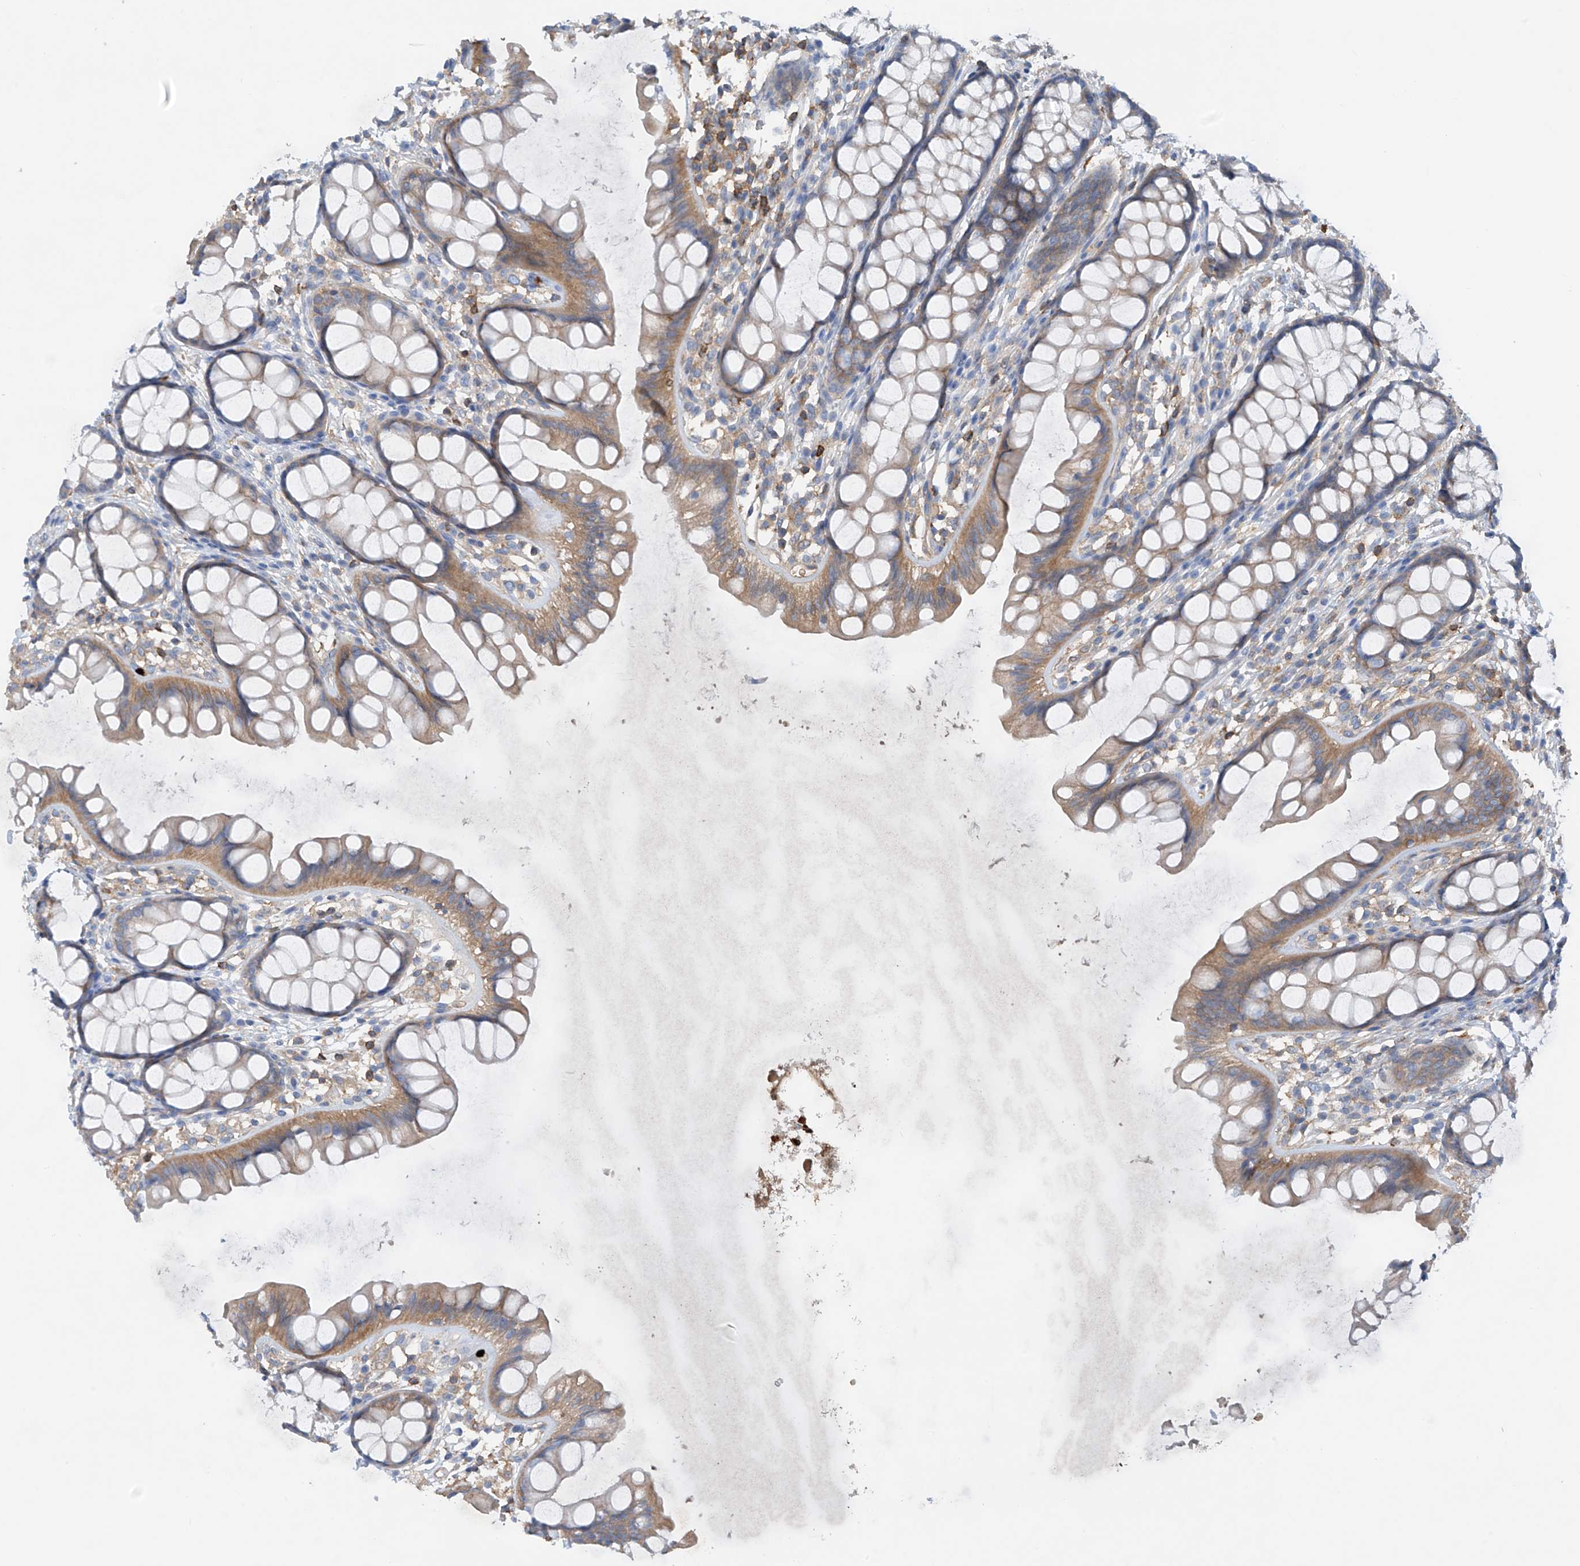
{"staining": {"intensity": "weak", "quantity": ">75%", "location": "cytoplasmic/membranous"}, "tissue": "rectum", "cell_type": "Glandular cells", "image_type": "normal", "snomed": [{"axis": "morphology", "description": "Normal tissue, NOS"}, {"axis": "topography", "description": "Rectum"}], "caption": "A histopathology image showing weak cytoplasmic/membranous positivity in approximately >75% of glandular cells in normal rectum, as visualized by brown immunohistochemical staining.", "gene": "PHACTR2", "patient": {"sex": "female", "age": 65}}